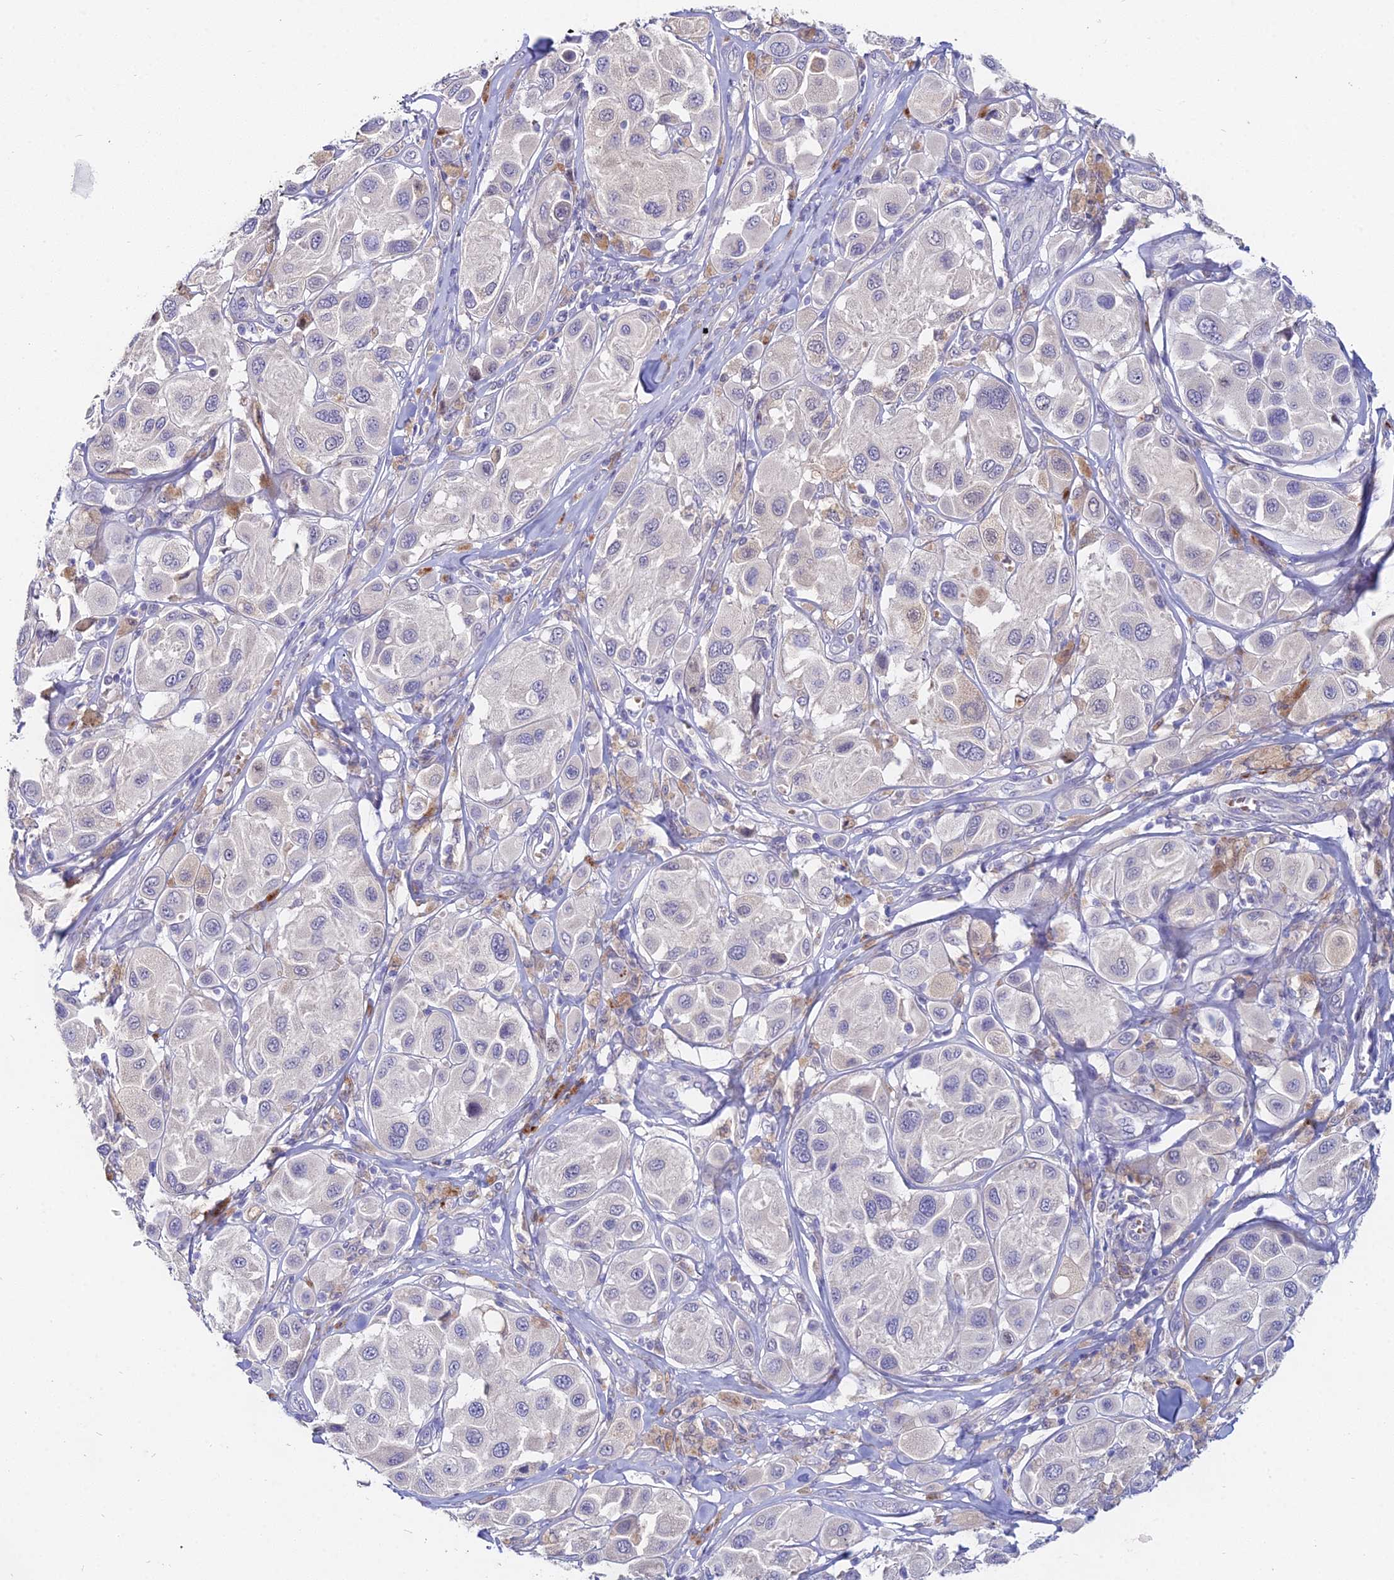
{"staining": {"intensity": "negative", "quantity": "none", "location": "none"}, "tissue": "melanoma", "cell_type": "Tumor cells", "image_type": "cancer", "snomed": [{"axis": "morphology", "description": "Malignant melanoma, Metastatic site"}, {"axis": "topography", "description": "Skin"}], "caption": "A micrograph of human malignant melanoma (metastatic site) is negative for staining in tumor cells.", "gene": "WDR43", "patient": {"sex": "male", "age": 41}}